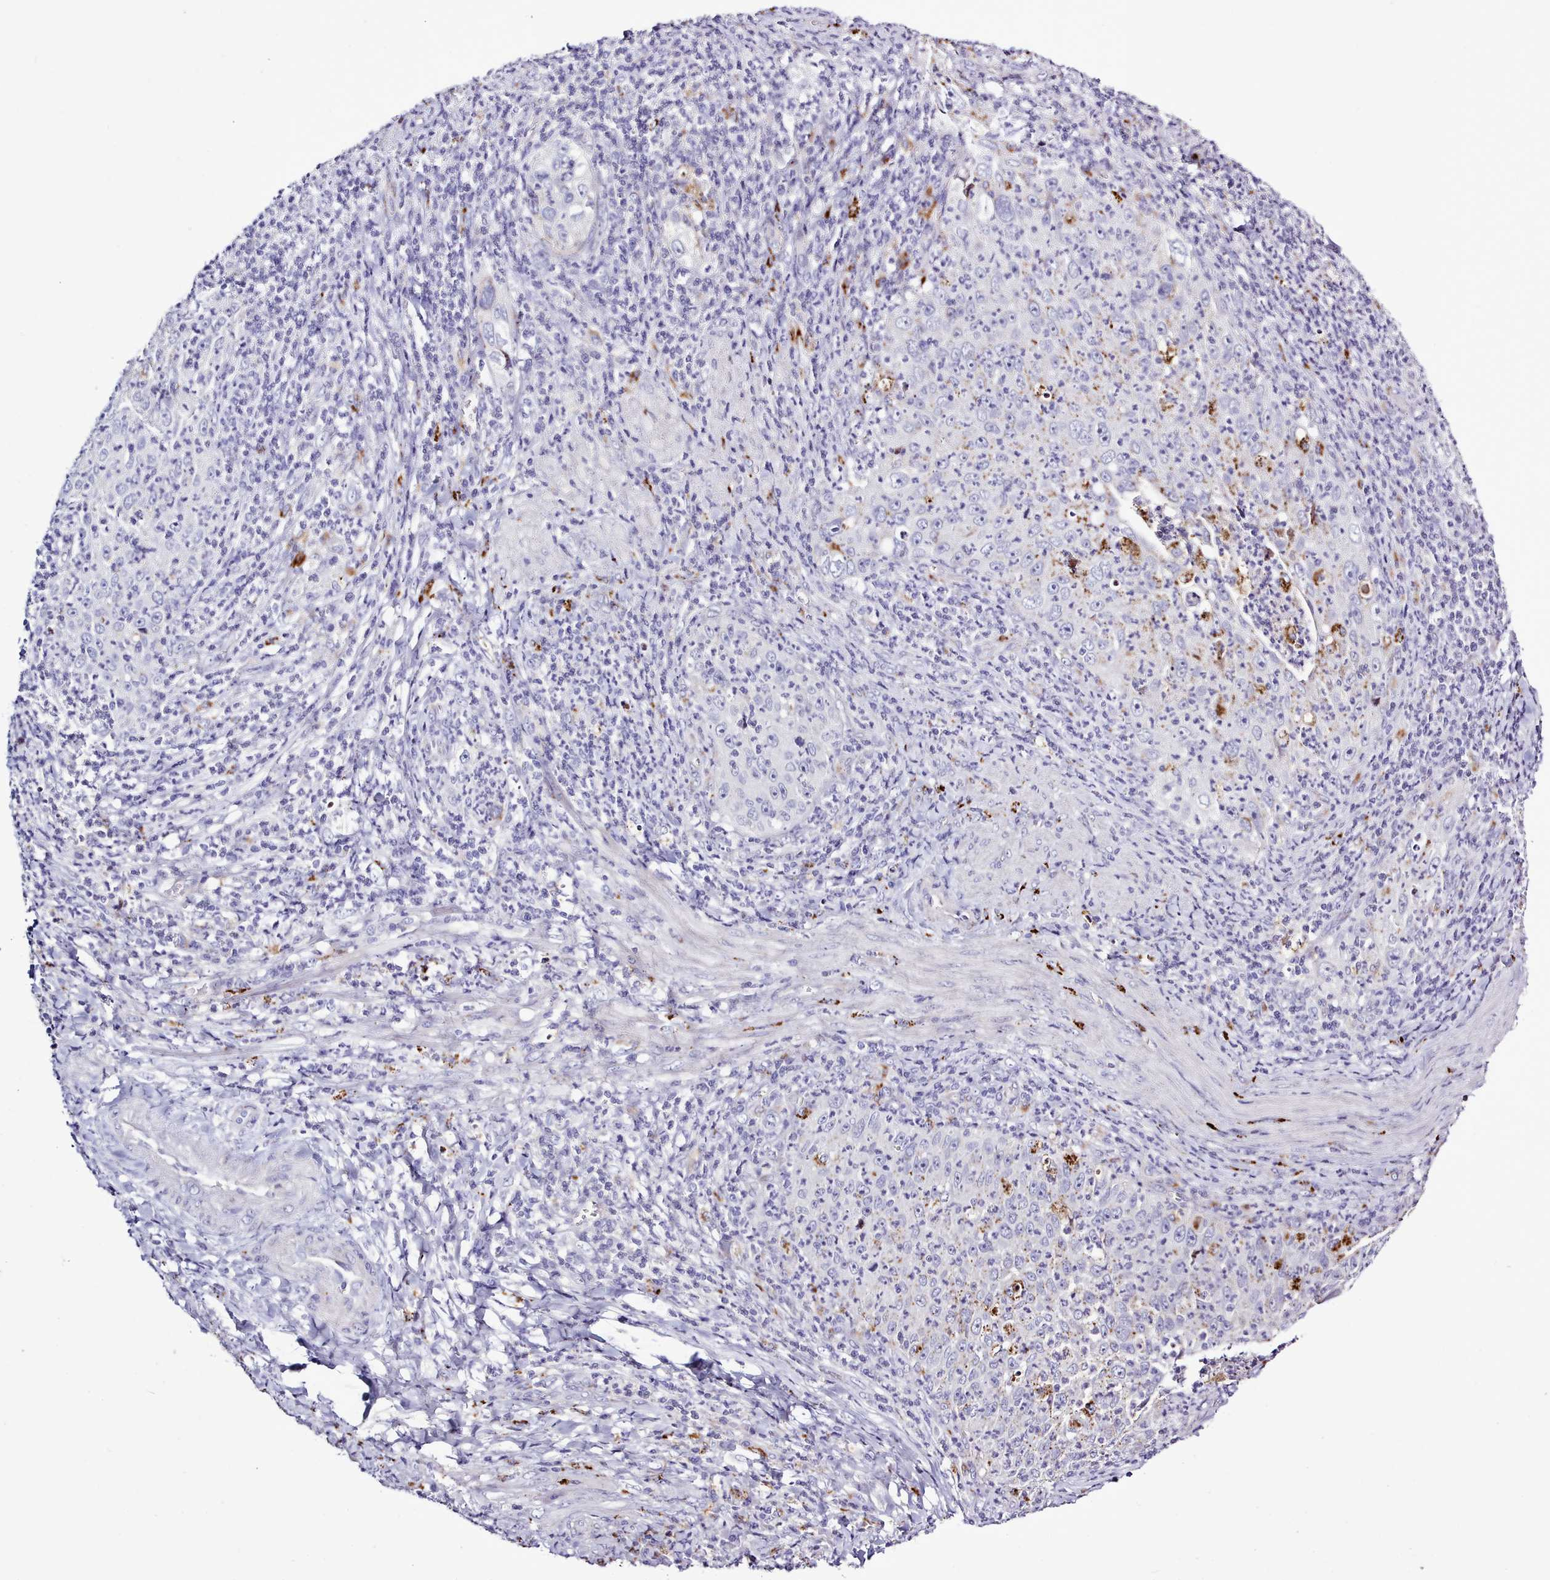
{"staining": {"intensity": "negative", "quantity": "none", "location": "none"}, "tissue": "cervical cancer", "cell_type": "Tumor cells", "image_type": "cancer", "snomed": [{"axis": "morphology", "description": "Squamous cell carcinoma, NOS"}, {"axis": "topography", "description": "Cervix"}], "caption": "Immunohistochemical staining of human cervical cancer (squamous cell carcinoma) reveals no significant positivity in tumor cells. (DAB immunohistochemistry (IHC), high magnification).", "gene": "SRD5A1", "patient": {"sex": "female", "age": 30}}